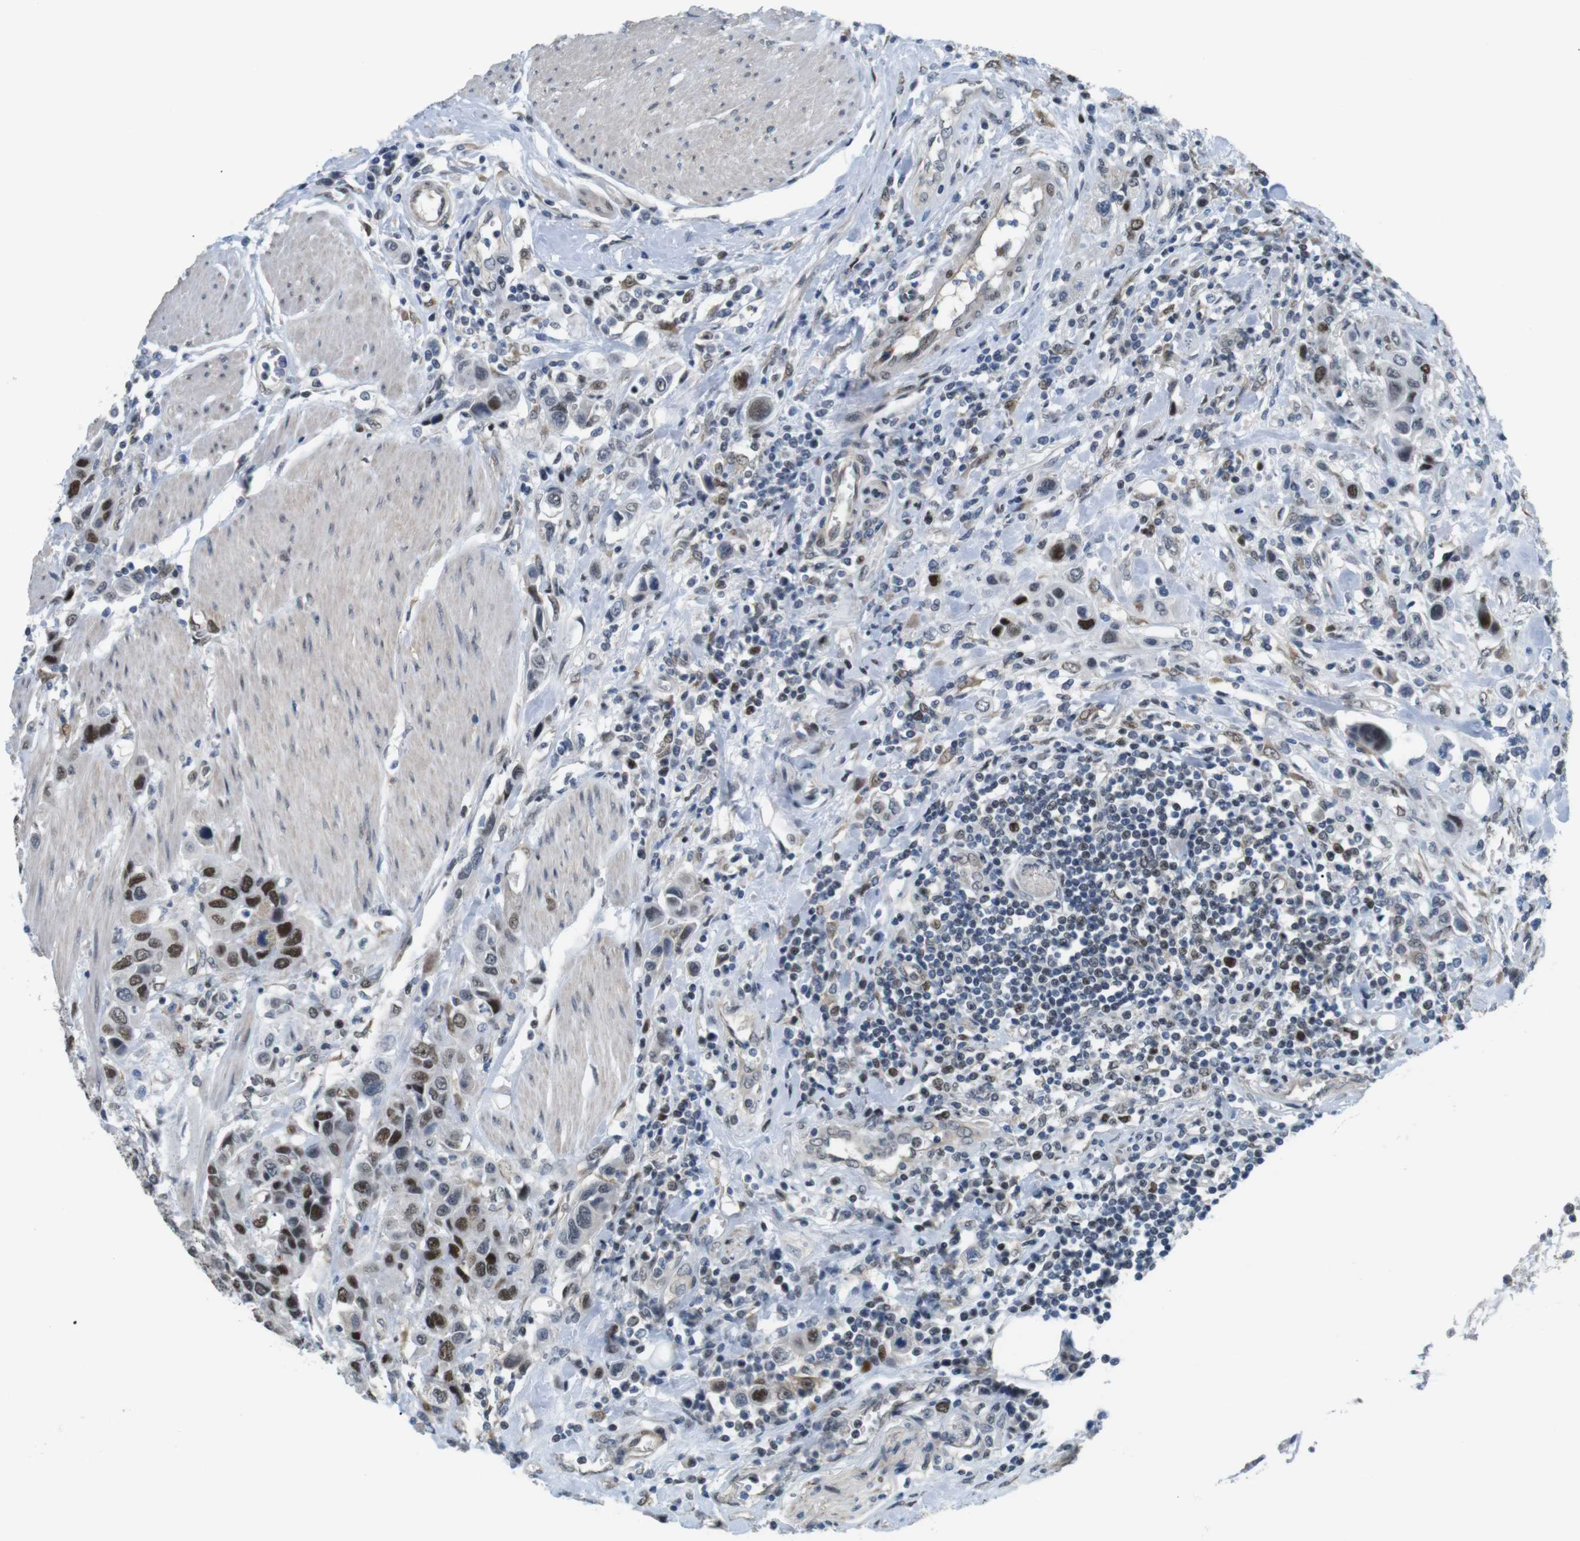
{"staining": {"intensity": "strong", "quantity": "25%-75%", "location": "nuclear"}, "tissue": "urothelial cancer", "cell_type": "Tumor cells", "image_type": "cancer", "snomed": [{"axis": "morphology", "description": "Urothelial carcinoma, High grade"}, {"axis": "topography", "description": "Urinary bladder"}], "caption": "Protein staining of high-grade urothelial carcinoma tissue reveals strong nuclear positivity in about 25%-75% of tumor cells.", "gene": "SMCO2", "patient": {"sex": "male", "age": 50}}